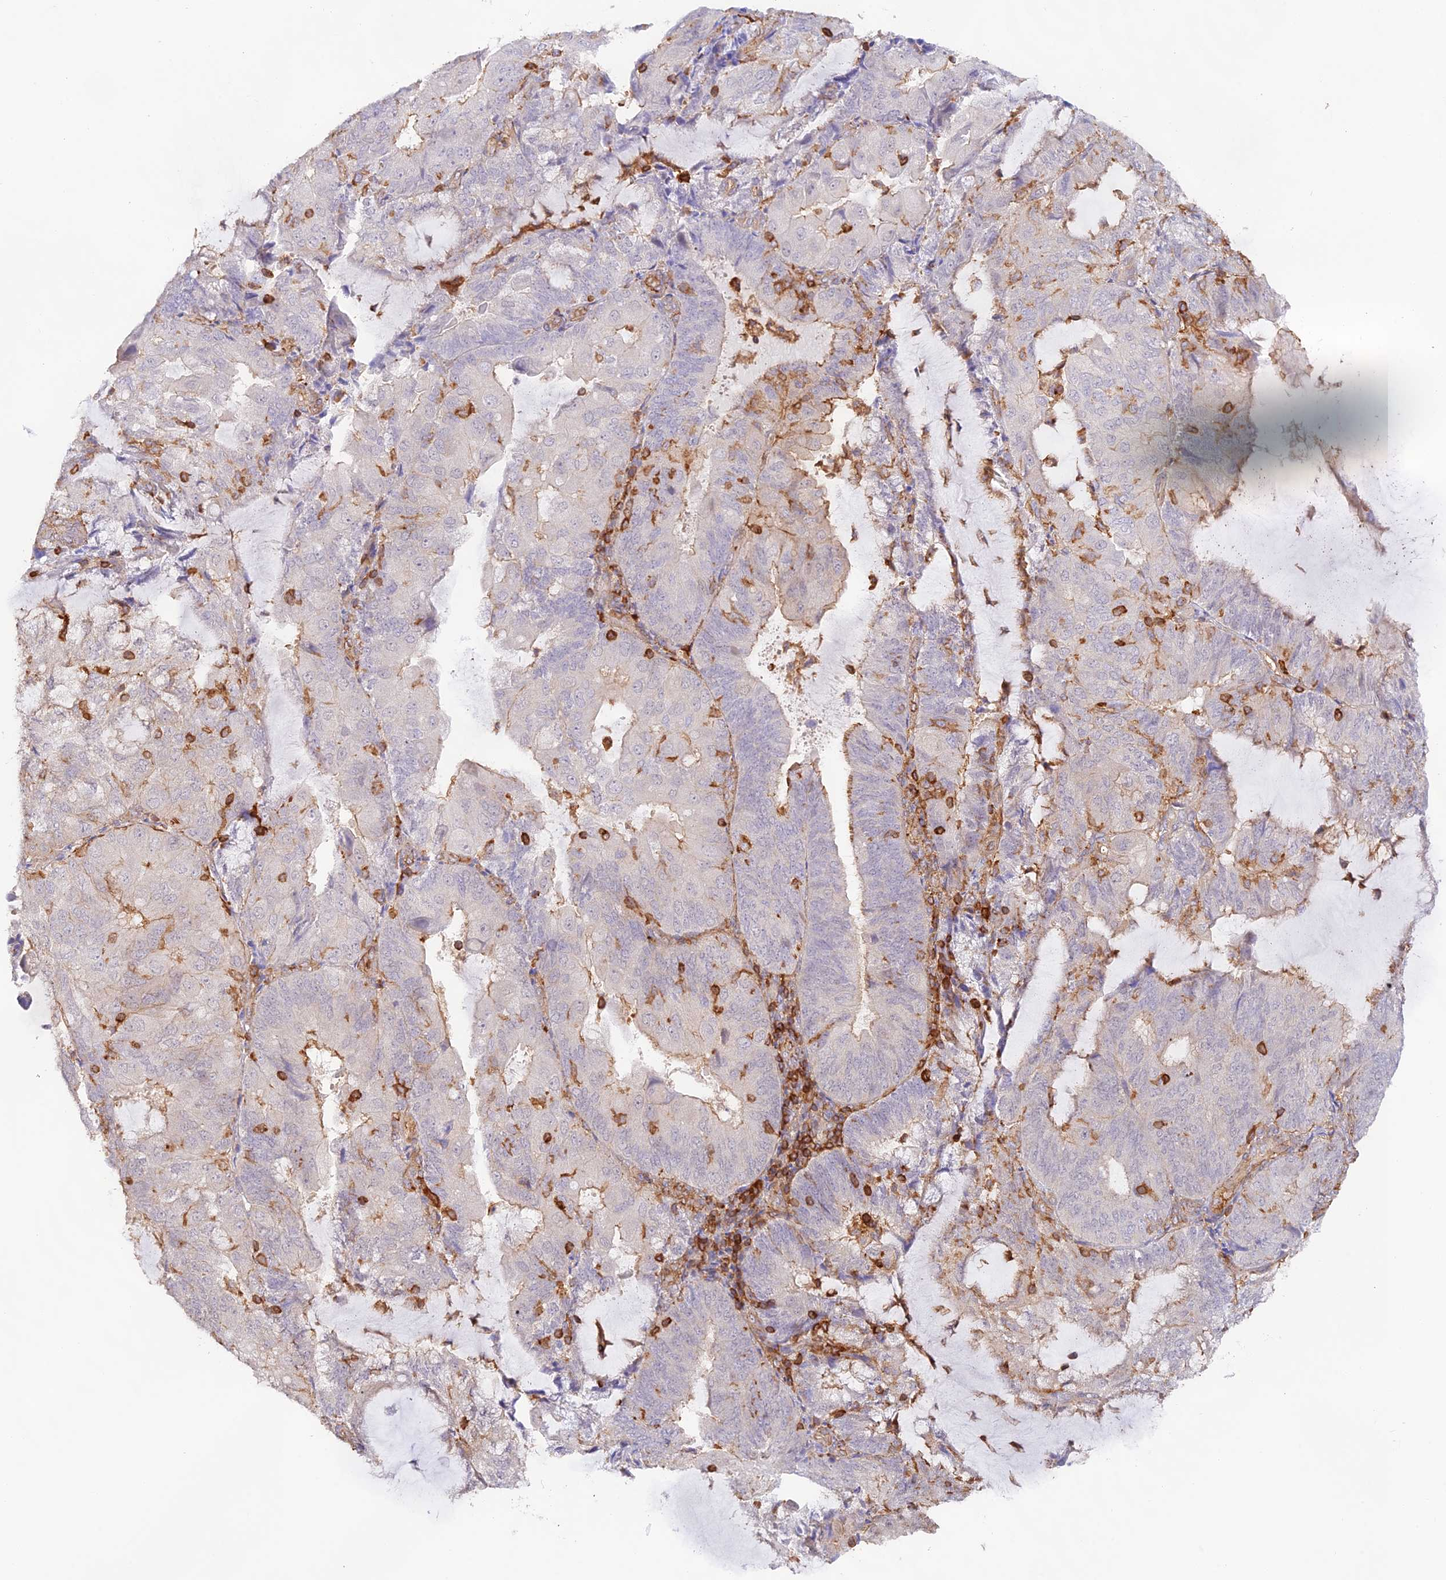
{"staining": {"intensity": "moderate", "quantity": "<25%", "location": "cytoplasmic/membranous"}, "tissue": "endometrial cancer", "cell_type": "Tumor cells", "image_type": "cancer", "snomed": [{"axis": "morphology", "description": "Adenocarcinoma, NOS"}, {"axis": "topography", "description": "Endometrium"}], "caption": "A low amount of moderate cytoplasmic/membranous staining is identified in approximately <25% of tumor cells in endometrial adenocarcinoma tissue.", "gene": "DENND1C", "patient": {"sex": "female", "age": 81}}